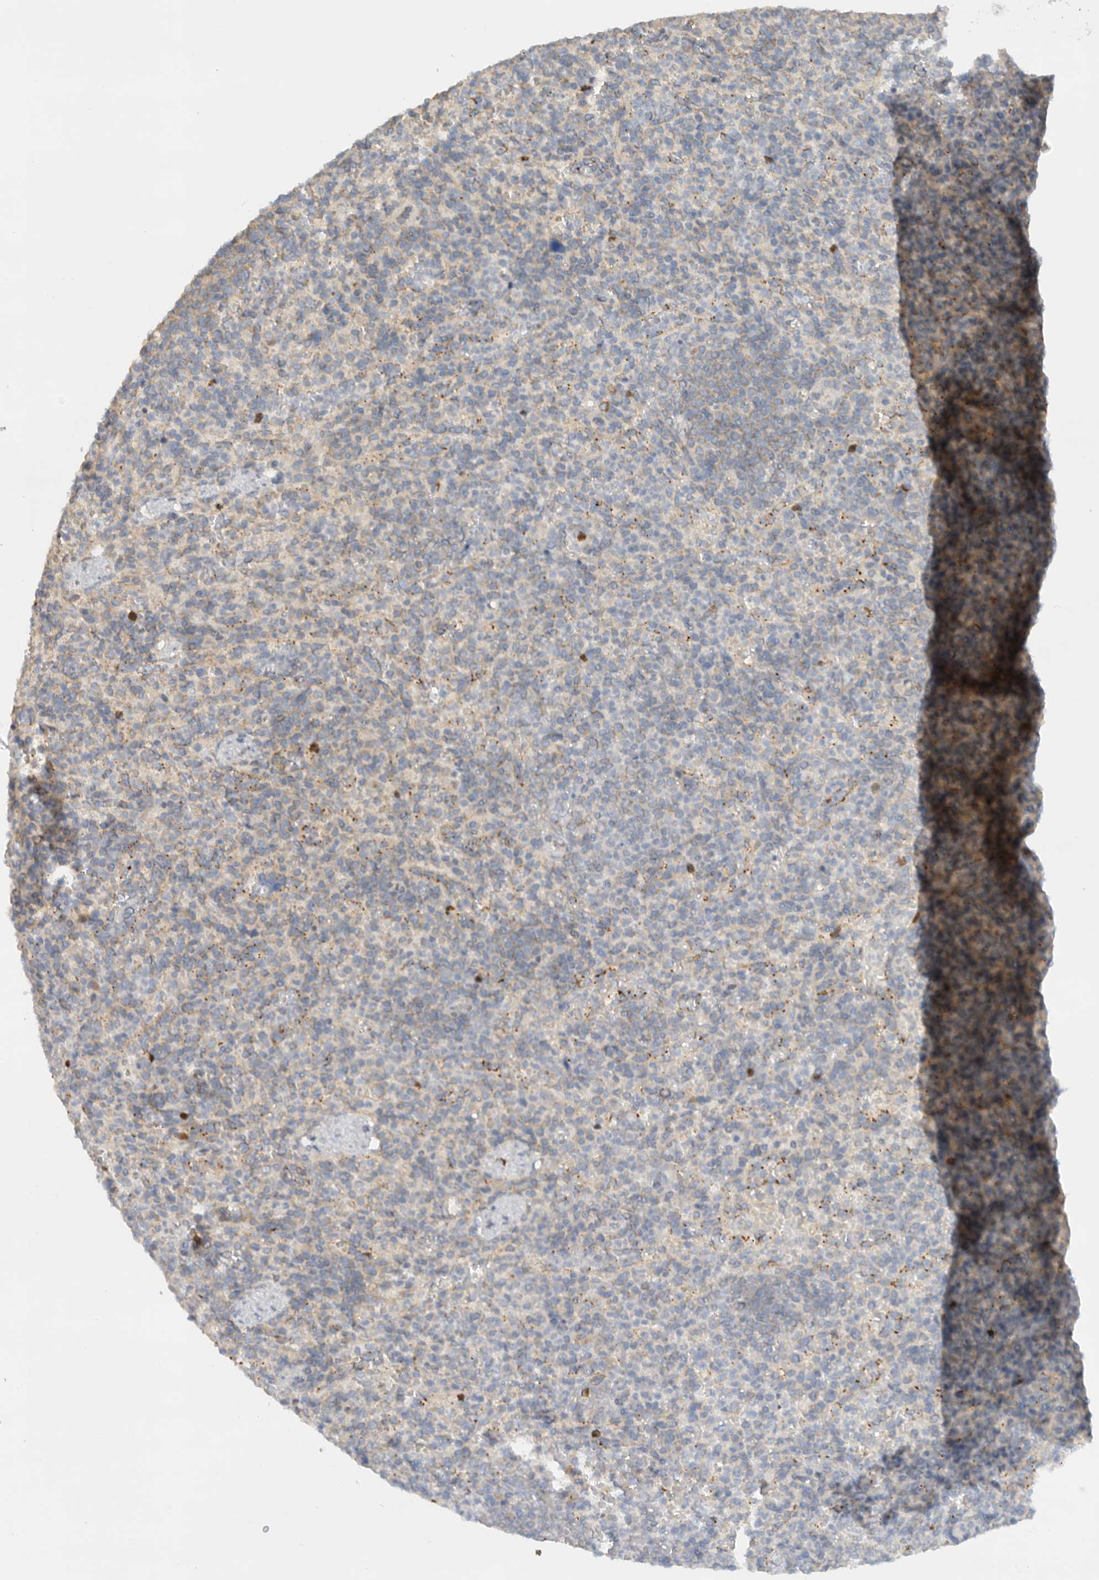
{"staining": {"intensity": "negative", "quantity": "none", "location": "none"}, "tissue": "spleen", "cell_type": "Cells in red pulp", "image_type": "normal", "snomed": [{"axis": "morphology", "description": "Normal tissue, NOS"}, {"axis": "topography", "description": "Spleen"}], "caption": "Immunohistochemistry histopathology image of normal spleen stained for a protein (brown), which demonstrates no expression in cells in red pulp. Nuclei are stained in blue.", "gene": "PUM1", "patient": {"sex": "female", "age": 74}}